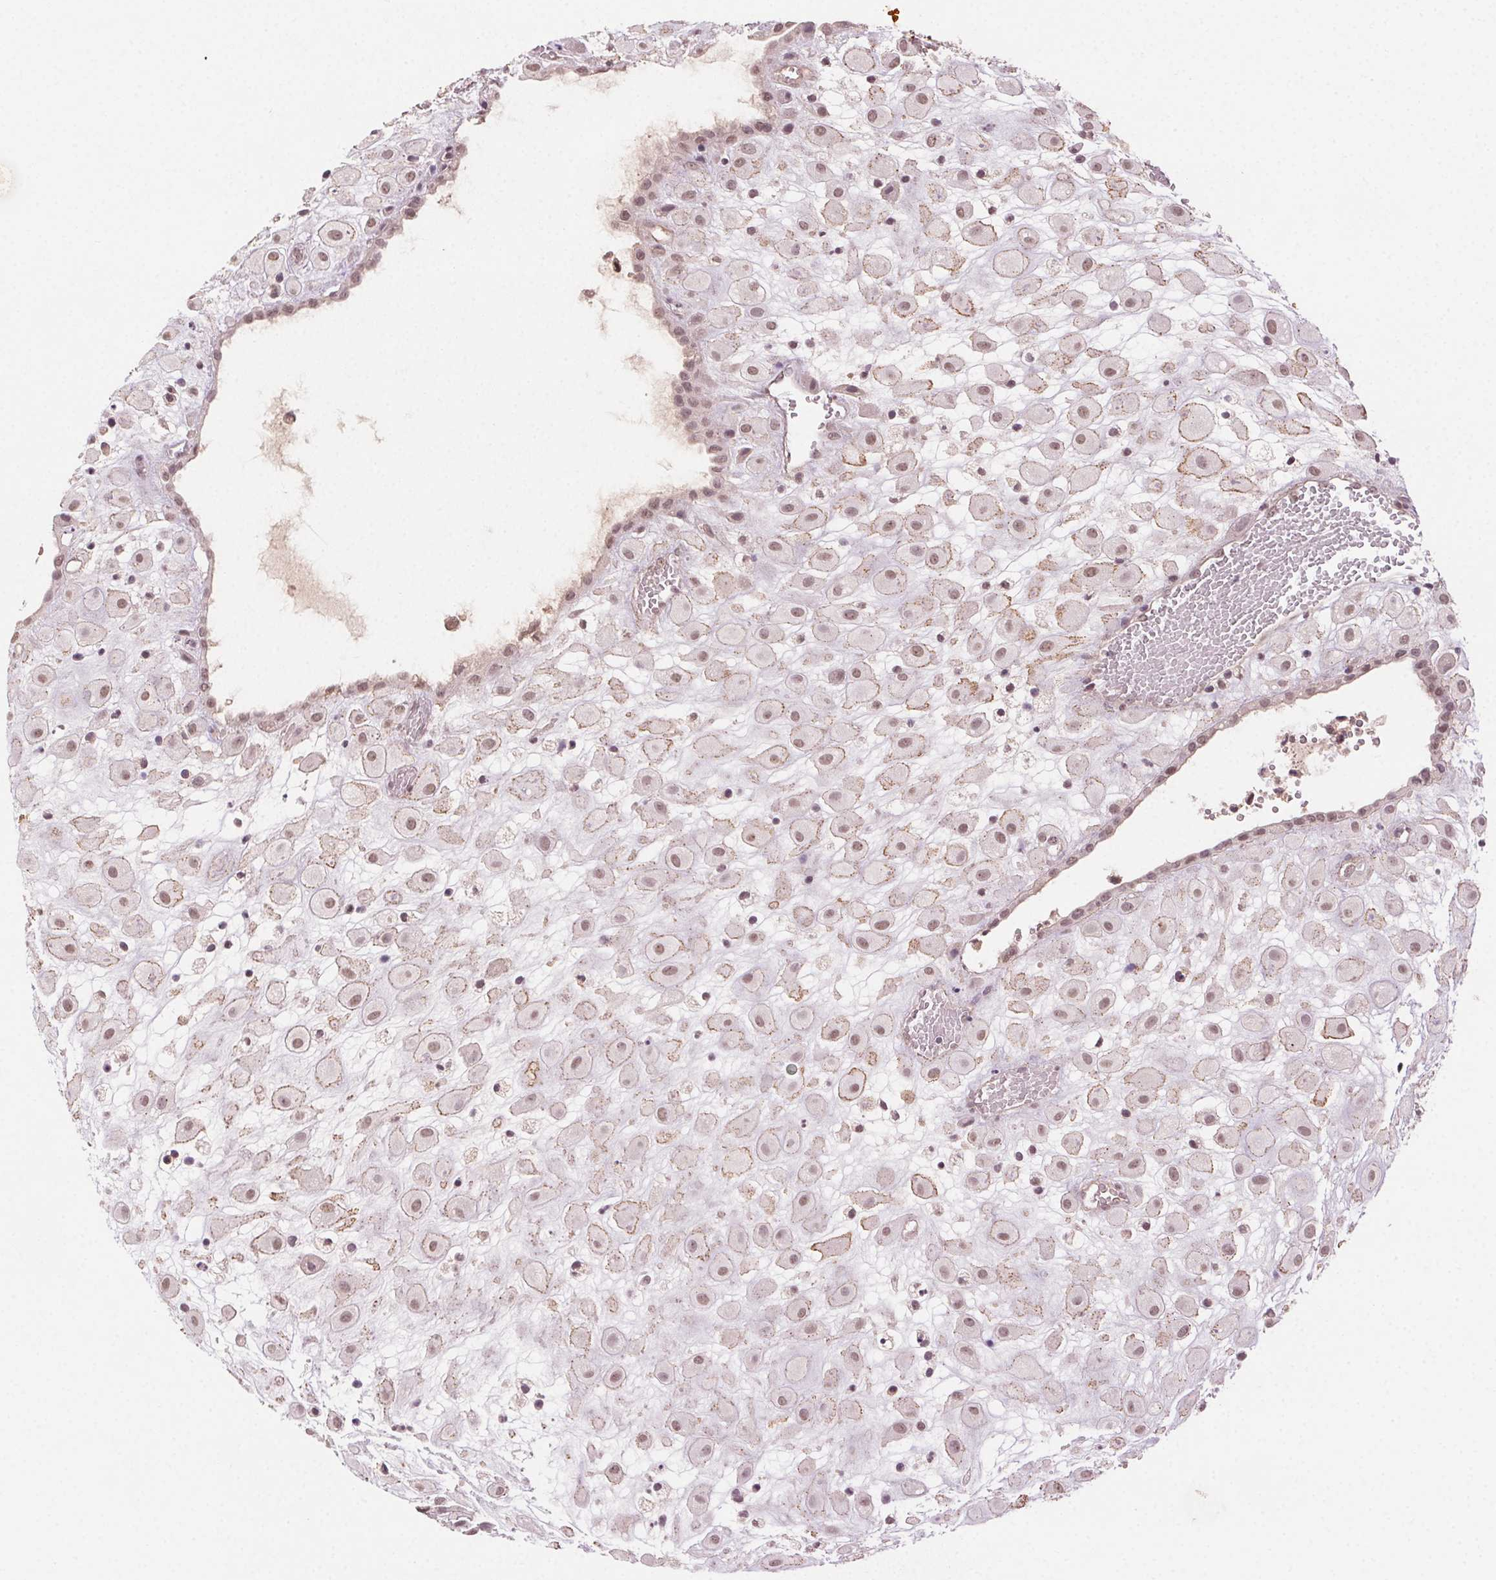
{"staining": {"intensity": "weak", "quantity": "25%-75%", "location": "nuclear"}, "tissue": "placenta", "cell_type": "Decidual cells", "image_type": "normal", "snomed": [{"axis": "morphology", "description": "Normal tissue, NOS"}, {"axis": "topography", "description": "Placenta"}], "caption": "The immunohistochemical stain highlights weak nuclear positivity in decidual cells of benign placenta.", "gene": "TUB", "patient": {"sex": "female", "age": 24}}